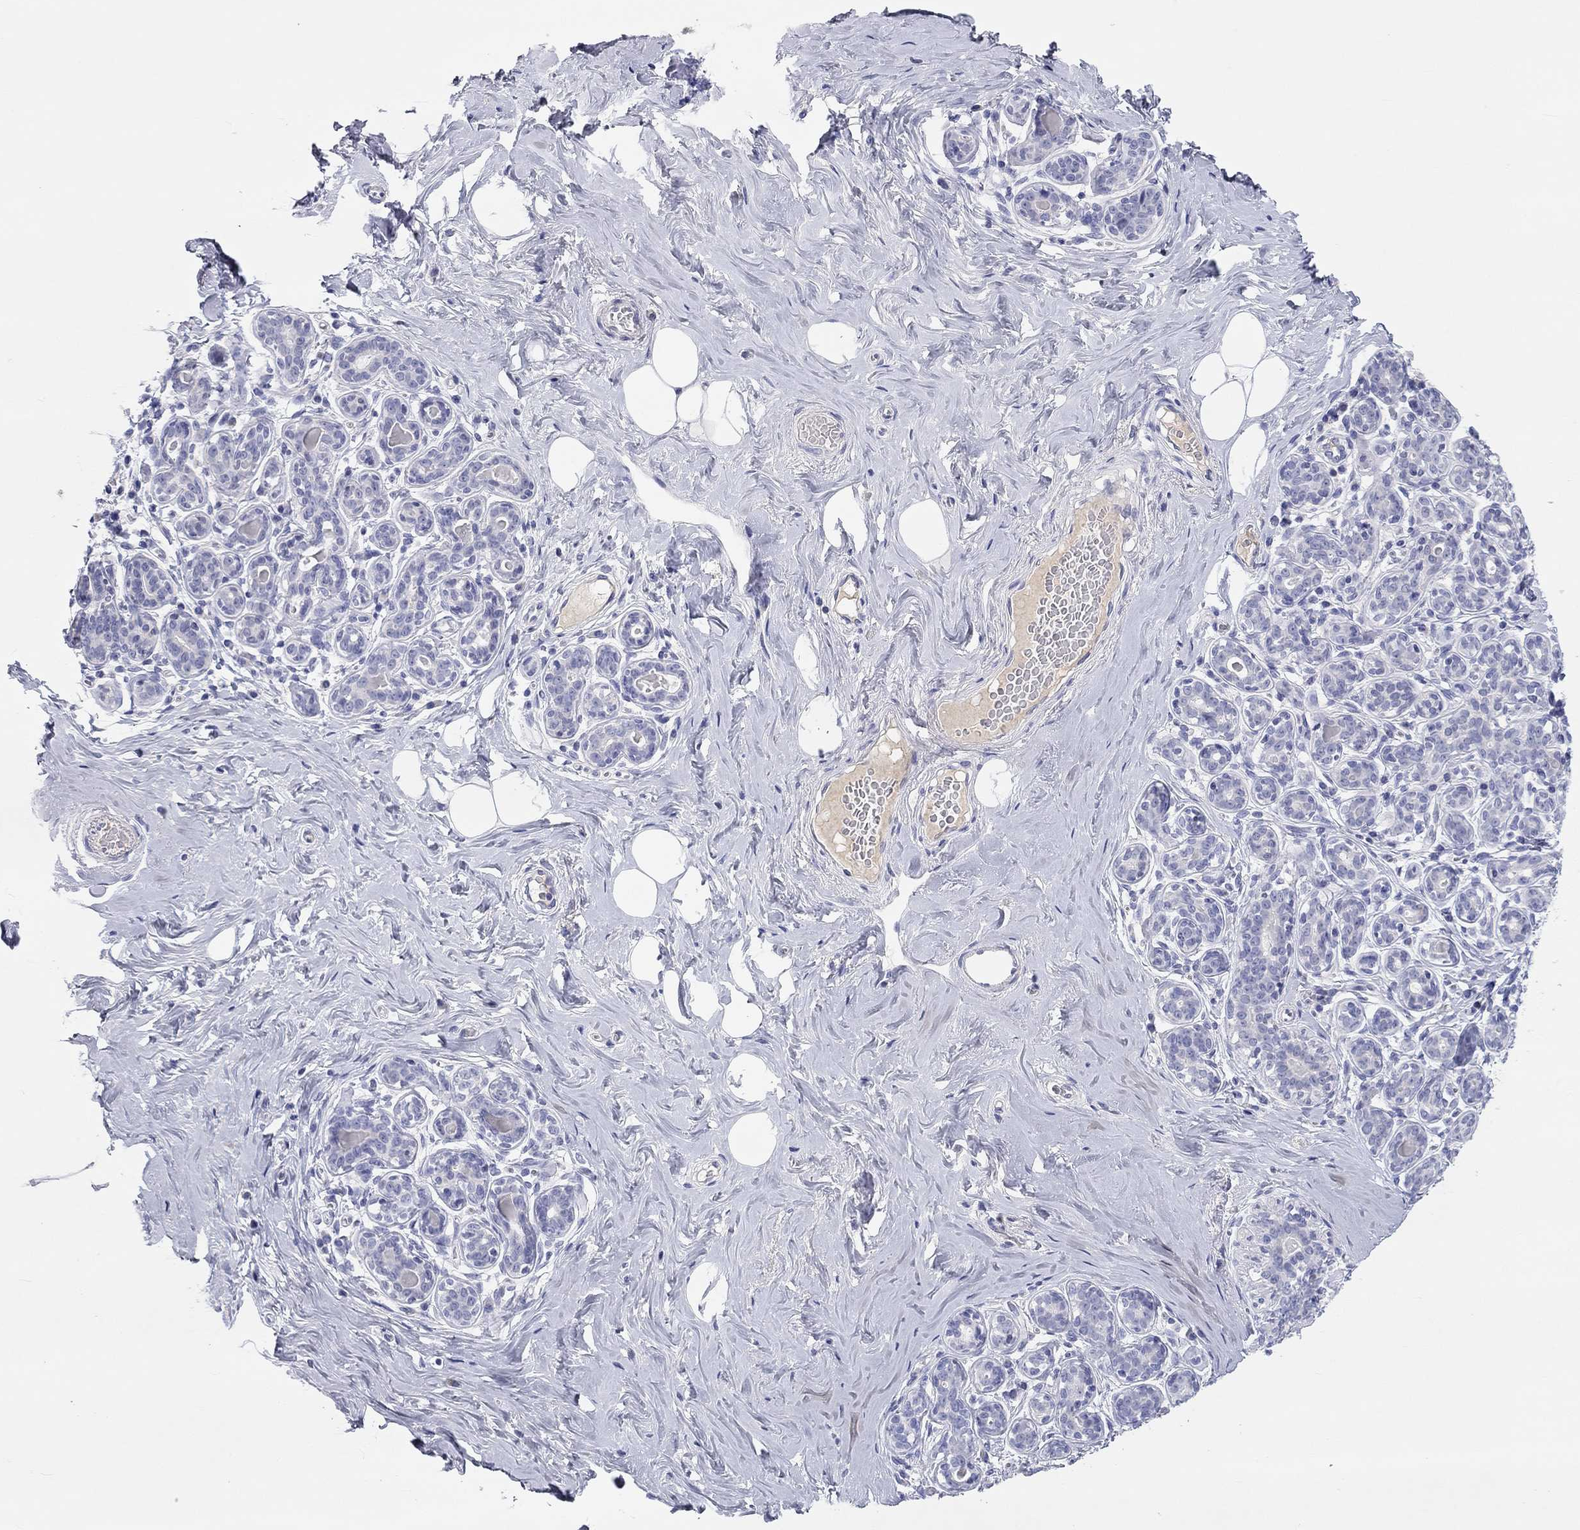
{"staining": {"intensity": "negative", "quantity": "none", "location": "none"}, "tissue": "breast", "cell_type": "Adipocytes", "image_type": "normal", "snomed": [{"axis": "morphology", "description": "Normal tissue, NOS"}, {"axis": "topography", "description": "Skin"}, {"axis": "topography", "description": "Breast"}], "caption": "This is an IHC image of benign human breast. There is no staining in adipocytes.", "gene": "ST7L", "patient": {"sex": "female", "age": 43}}